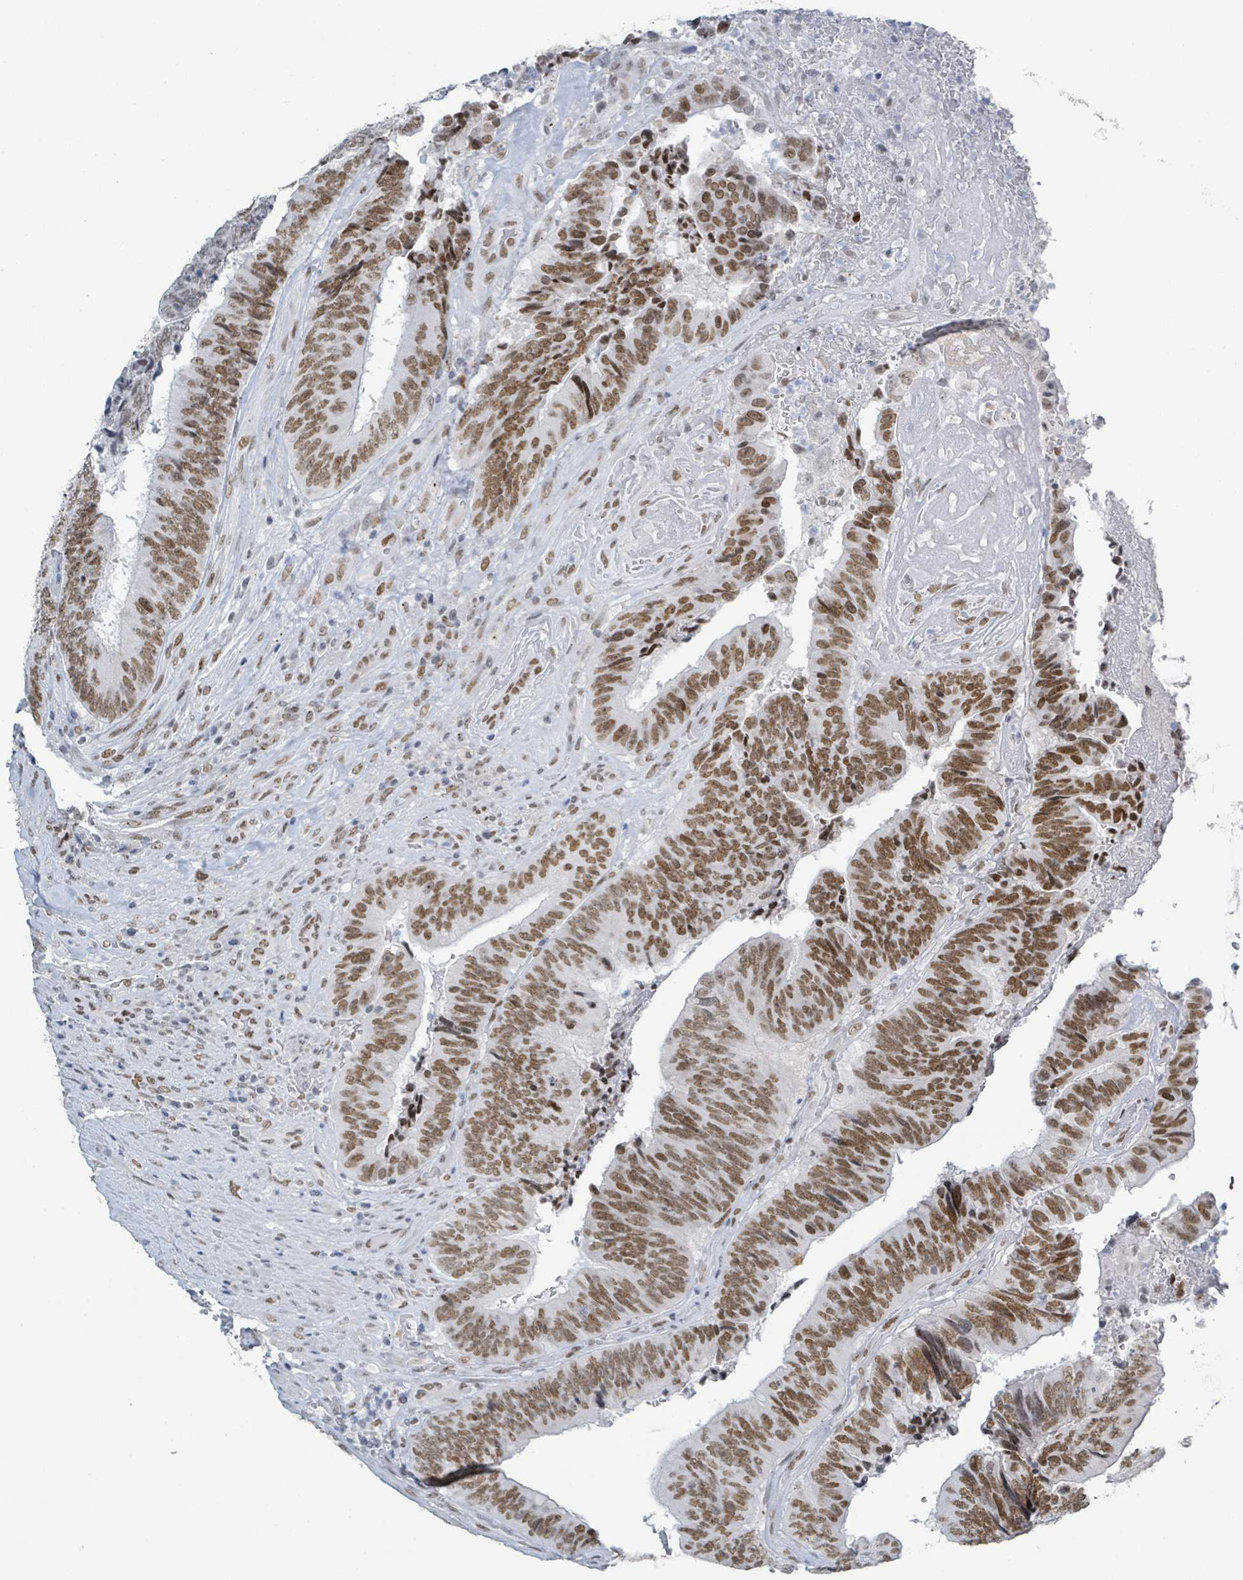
{"staining": {"intensity": "moderate", "quantity": ">75%", "location": "nuclear"}, "tissue": "colorectal cancer", "cell_type": "Tumor cells", "image_type": "cancer", "snomed": [{"axis": "morphology", "description": "Adenocarcinoma, NOS"}, {"axis": "topography", "description": "Rectum"}], "caption": "IHC of human colorectal cancer (adenocarcinoma) exhibits medium levels of moderate nuclear positivity in about >75% of tumor cells.", "gene": "EHMT2", "patient": {"sex": "male", "age": 72}}